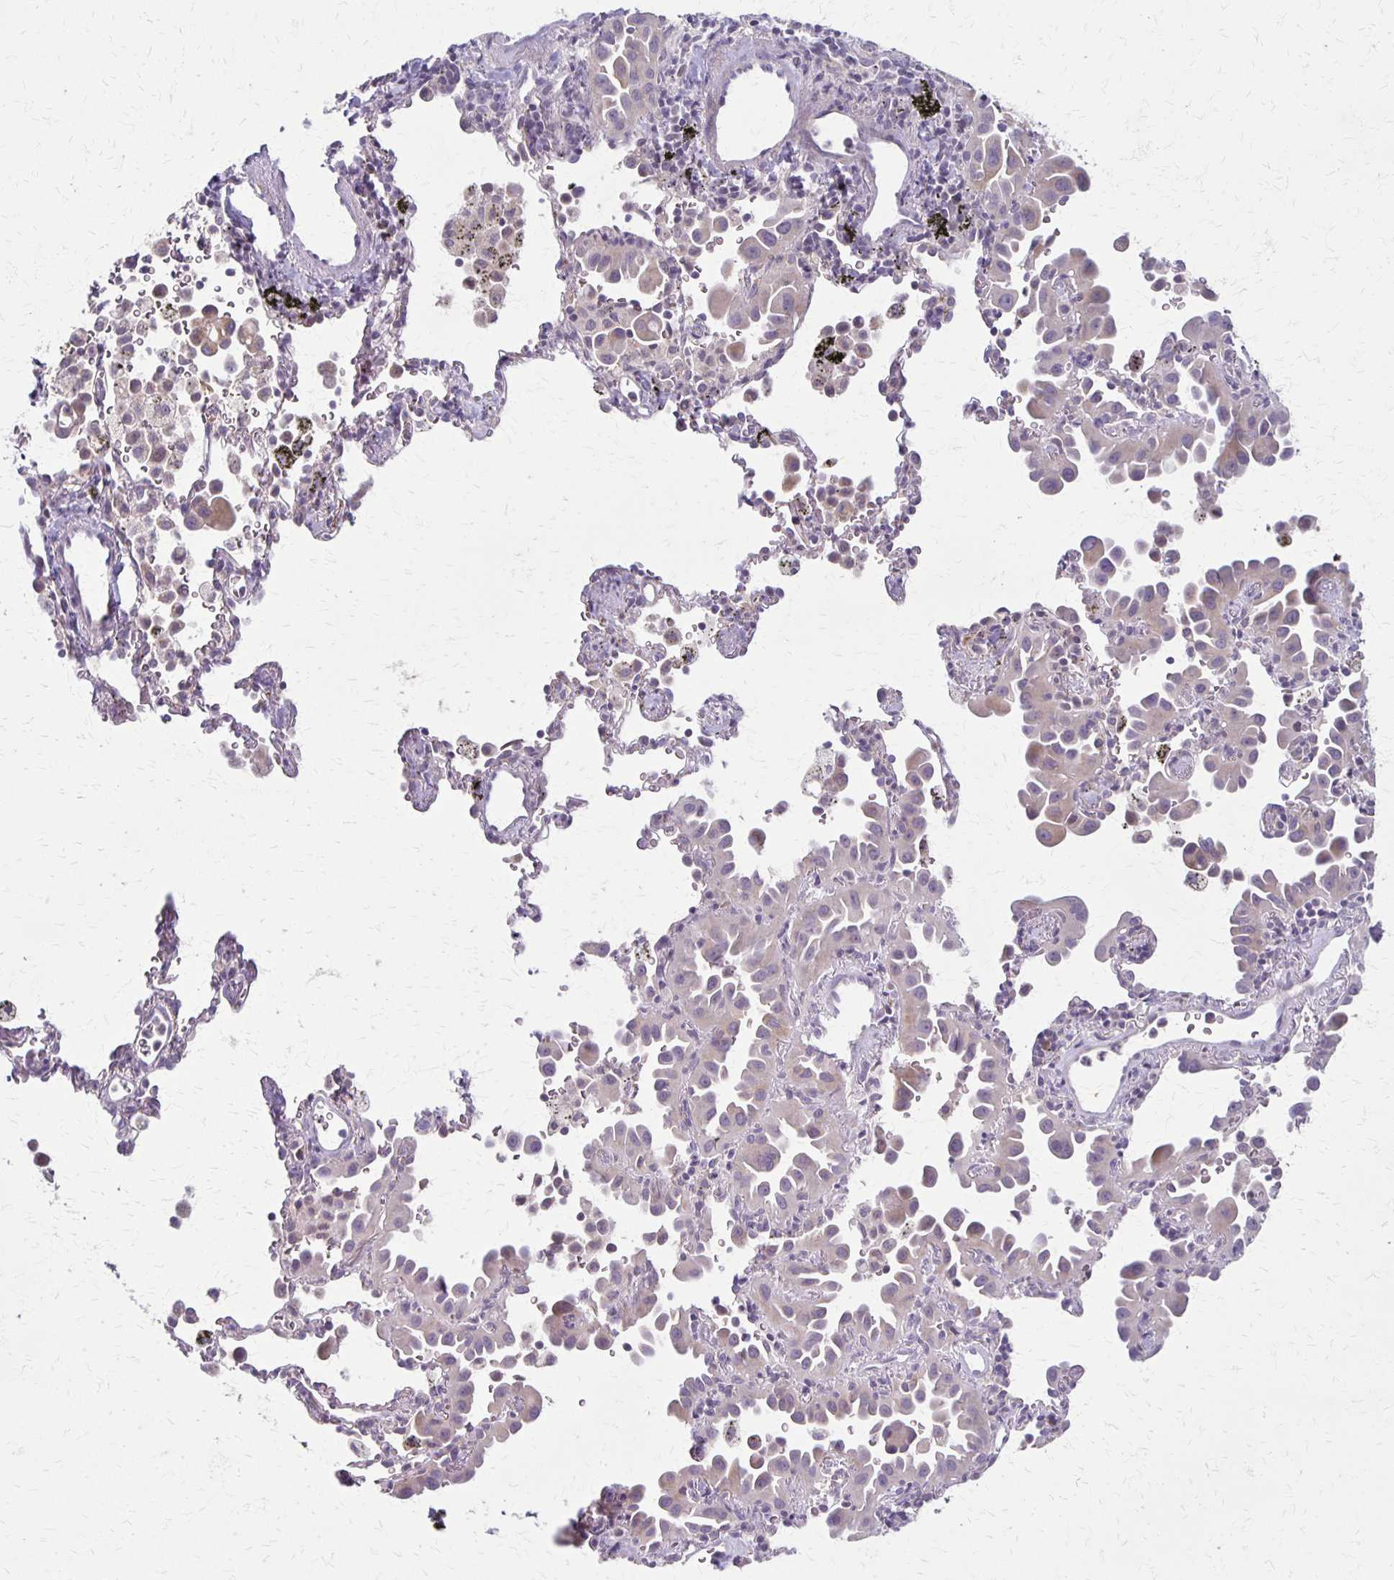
{"staining": {"intensity": "negative", "quantity": "none", "location": "none"}, "tissue": "lung cancer", "cell_type": "Tumor cells", "image_type": "cancer", "snomed": [{"axis": "morphology", "description": "Adenocarcinoma, NOS"}, {"axis": "topography", "description": "Lung"}], "caption": "Human lung adenocarcinoma stained for a protein using immunohistochemistry reveals no positivity in tumor cells.", "gene": "SLC35E2B", "patient": {"sex": "male", "age": 68}}